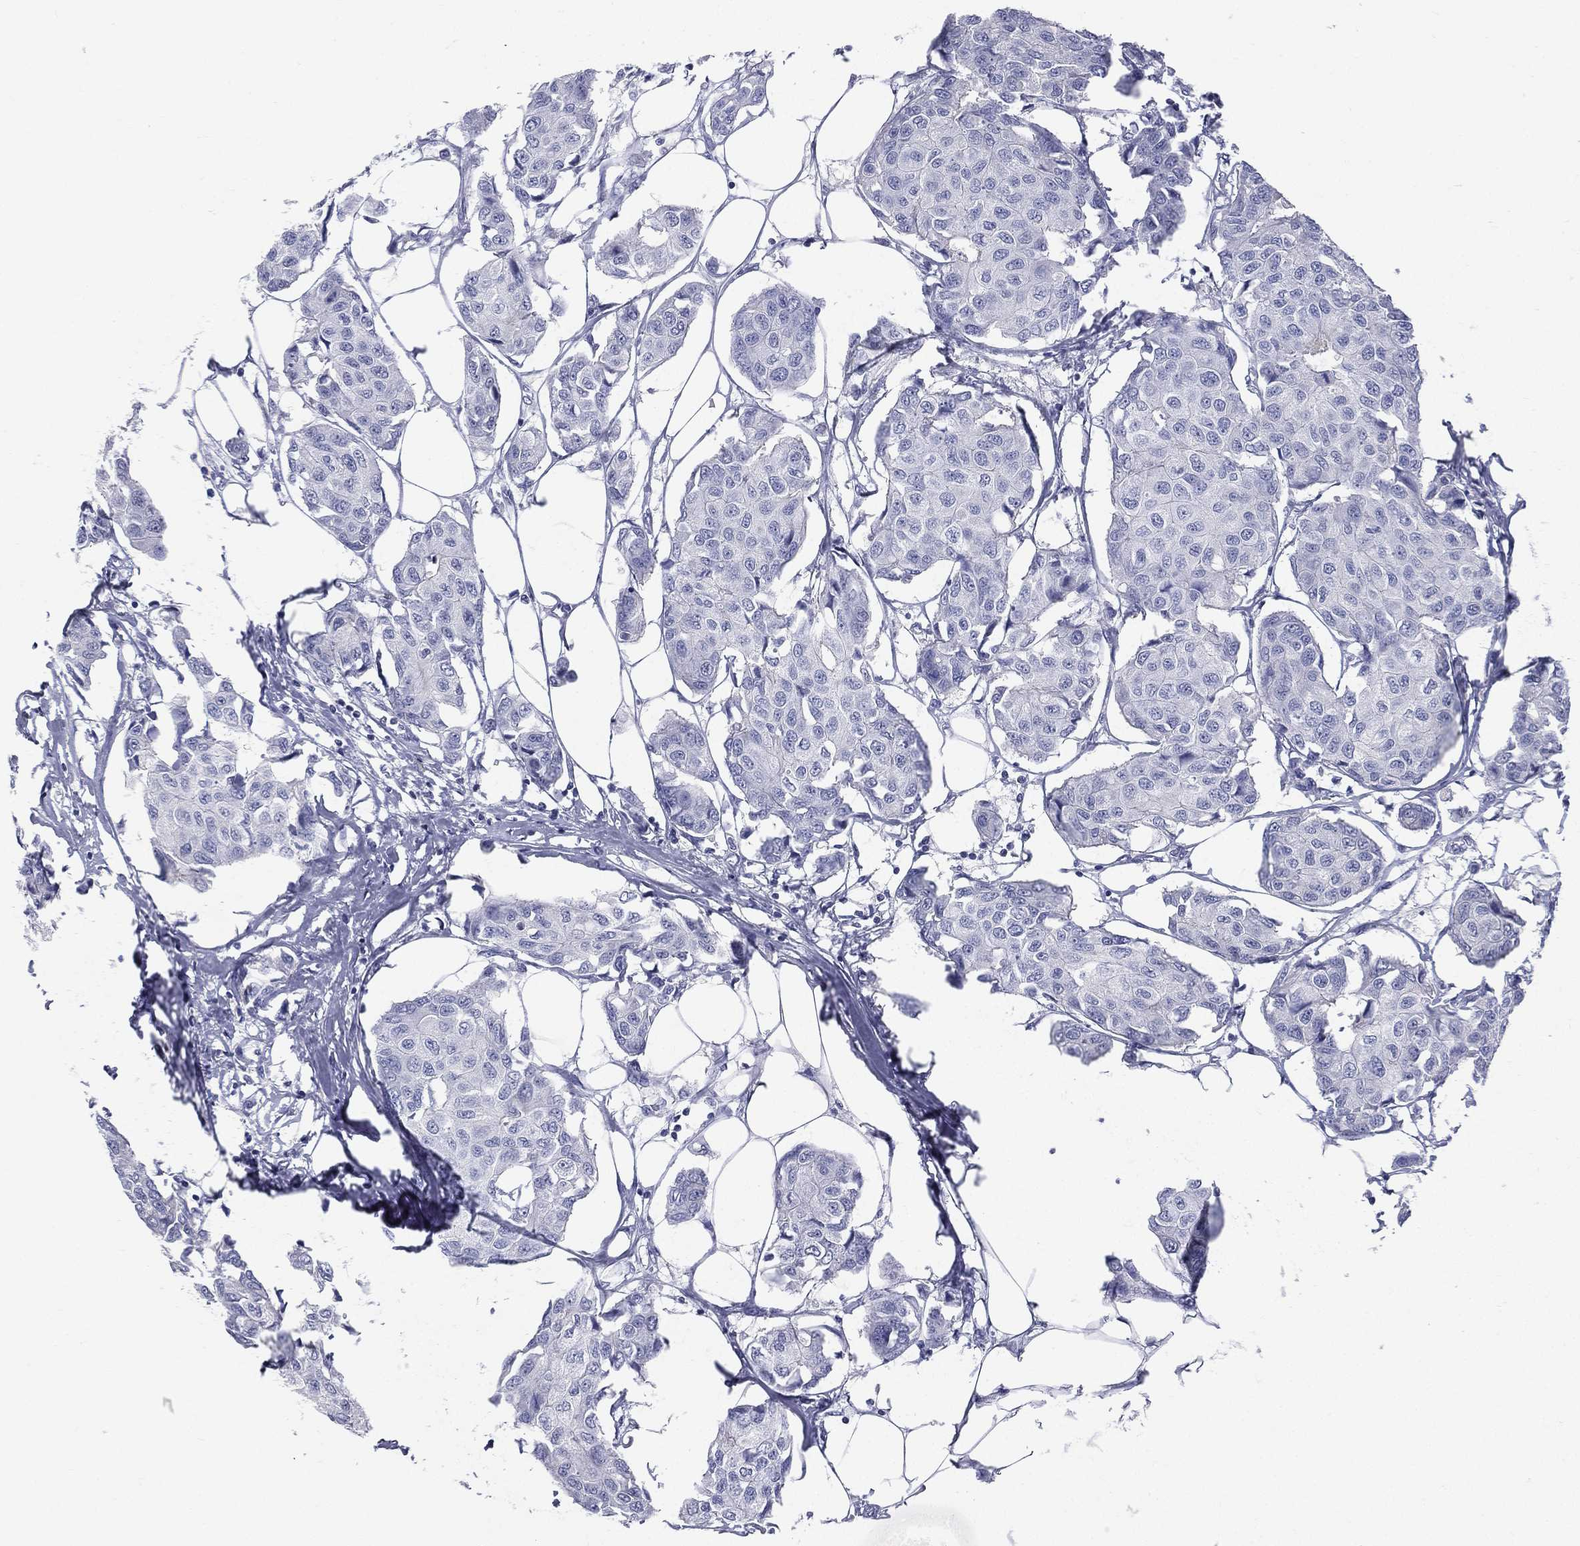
{"staining": {"intensity": "negative", "quantity": "none", "location": "none"}, "tissue": "breast cancer", "cell_type": "Tumor cells", "image_type": "cancer", "snomed": [{"axis": "morphology", "description": "Duct carcinoma"}, {"axis": "topography", "description": "Breast"}], "caption": "DAB immunohistochemical staining of human breast cancer exhibits no significant positivity in tumor cells. (Immunohistochemistry (ihc), brightfield microscopy, high magnification).", "gene": "ETNPPL", "patient": {"sex": "female", "age": 80}}